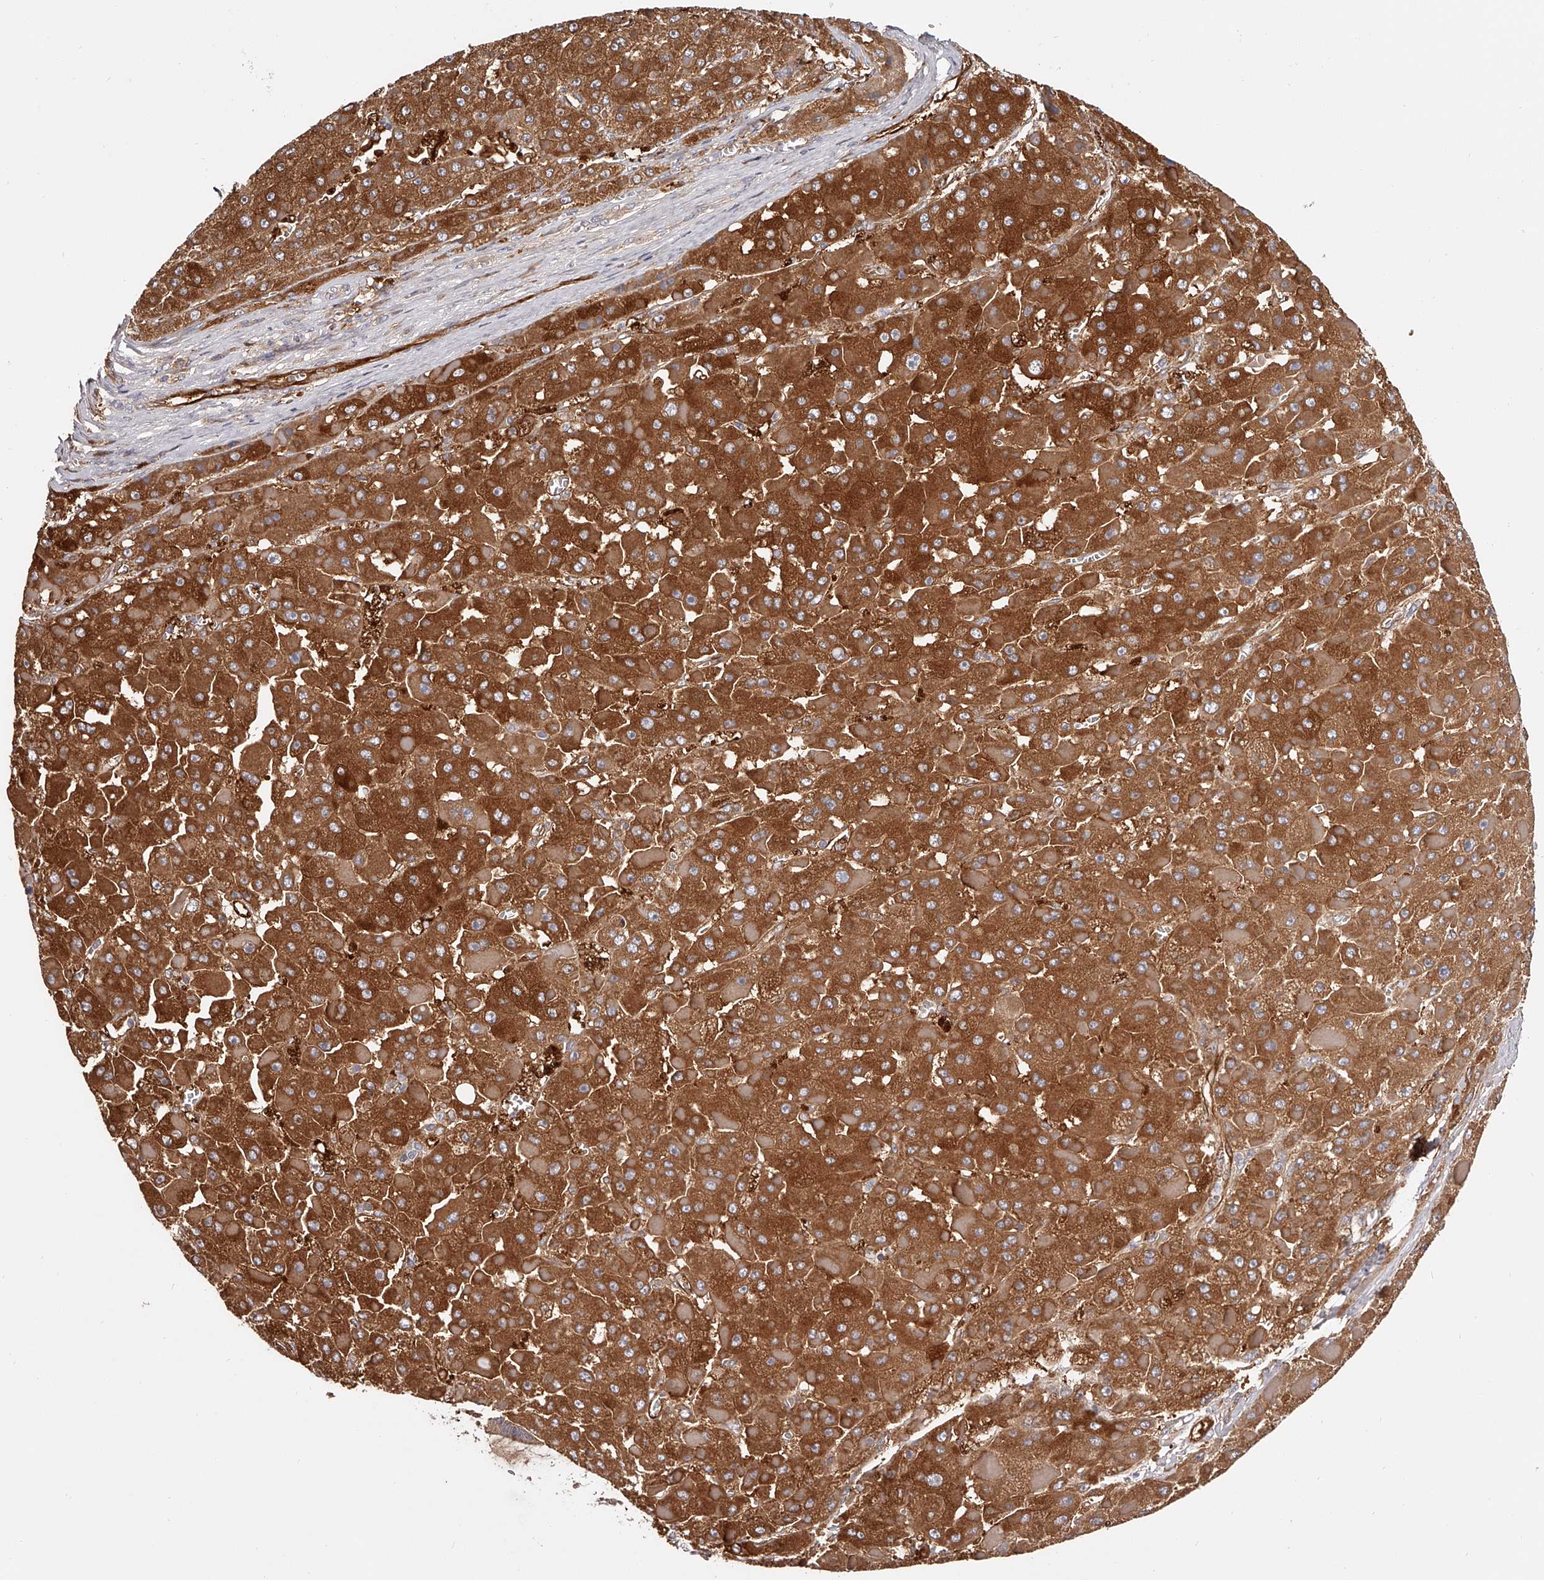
{"staining": {"intensity": "strong", "quantity": ">75%", "location": "cytoplasmic/membranous"}, "tissue": "liver cancer", "cell_type": "Tumor cells", "image_type": "cancer", "snomed": [{"axis": "morphology", "description": "Carcinoma, Hepatocellular, NOS"}, {"axis": "topography", "description": "Liver"}], "caption": "IHC histopathology image of neoplastic tissue: hepatocellular carcinoma (liver) stained using immunohistochemistry (IHC) demonstrates high levels of strong protein expression localized specifically in the cytoplasmic/membranous of tumor cells, appearing as a cytoplasmic/membranous brown color.", "gene": "LAP3", "patient": {"sex": "female", "age": 73}}